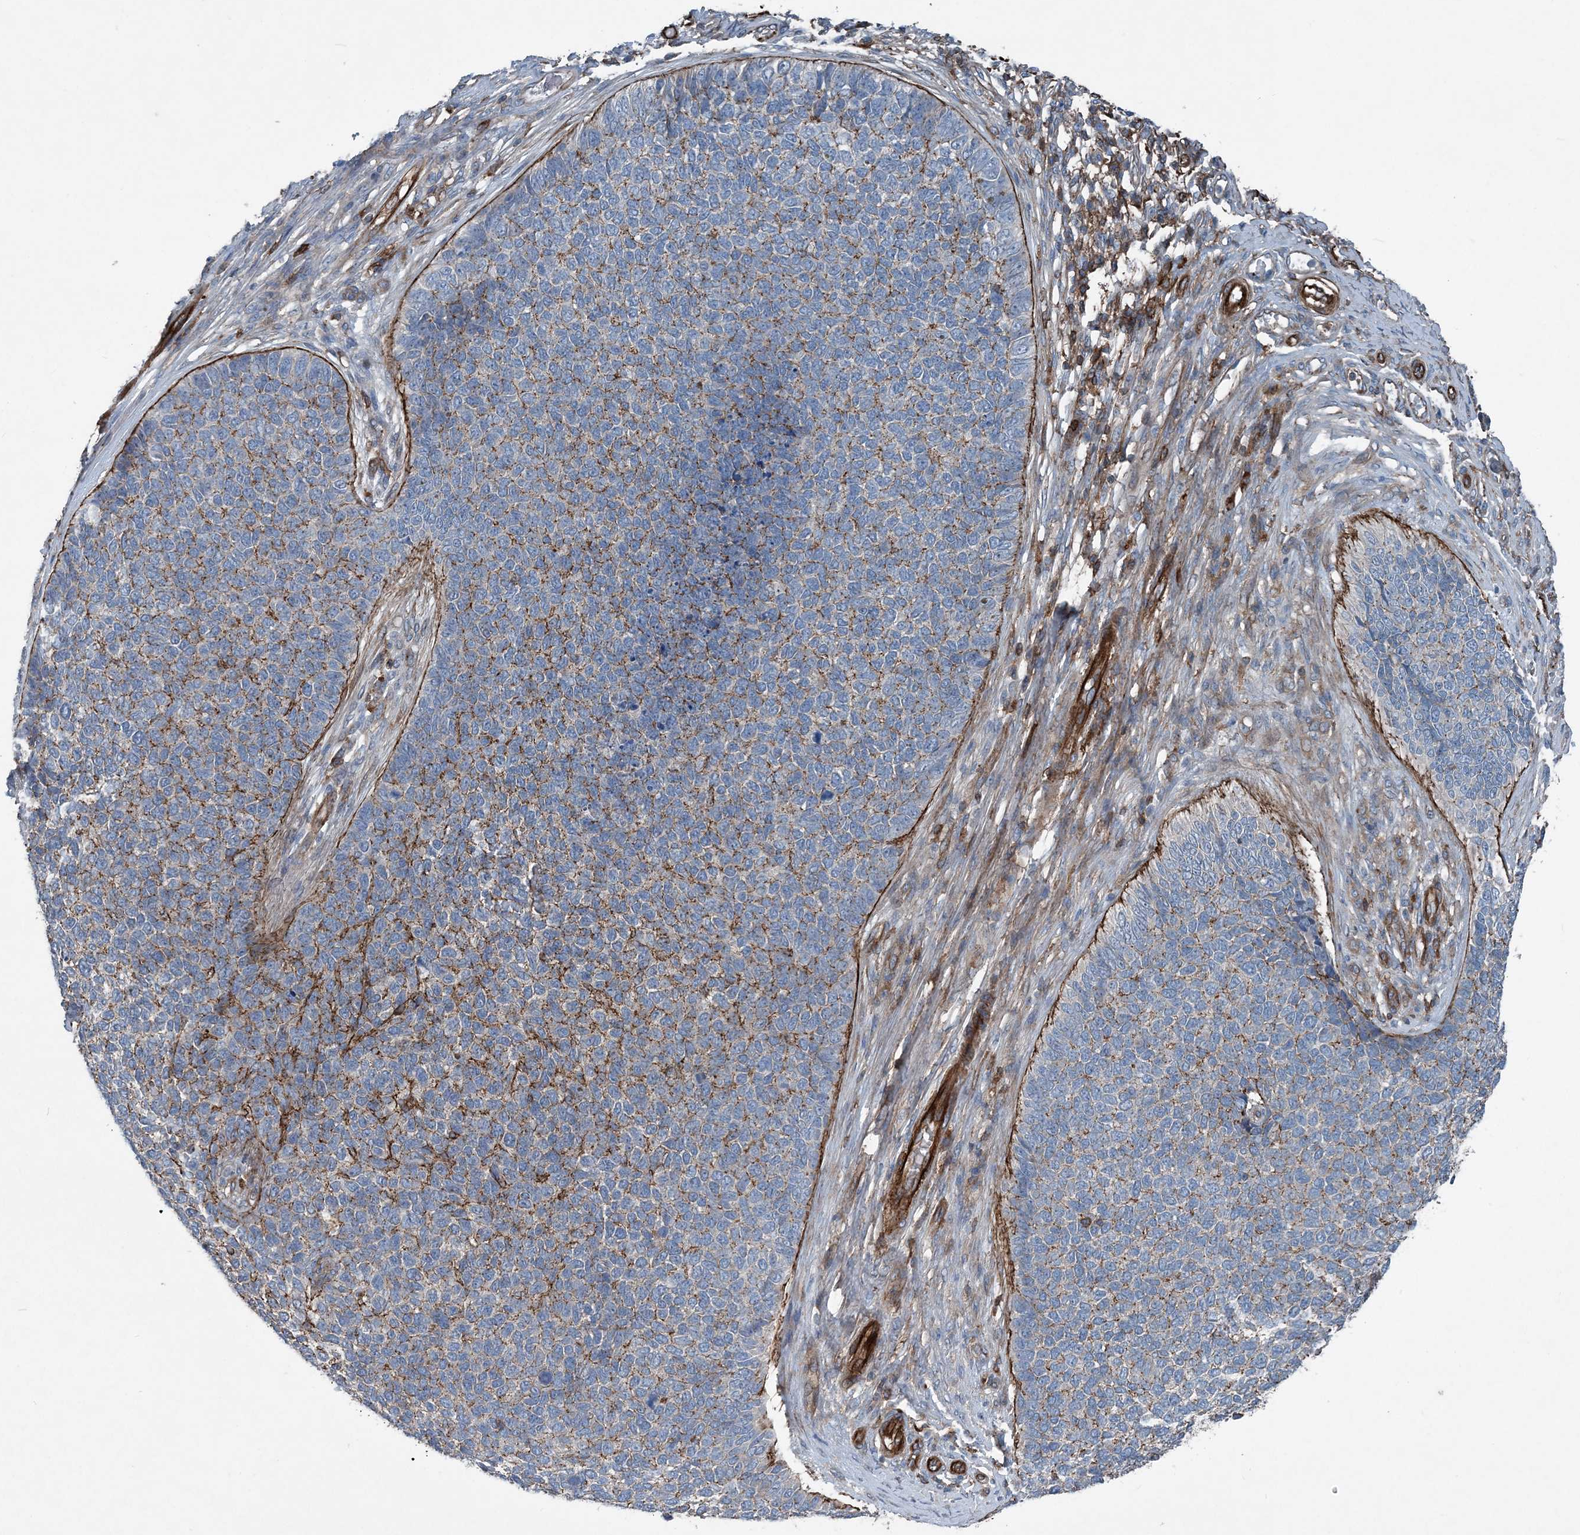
{"staining": {"intensity": "moderate", "quantity": "<25%", "location": "cytoplasmic/membranous"}, "tissue": "skin cancer", "cell_type": "Tumor cells", "image_type": "cancer", "snomed": [{"axis": "morphology", "description": "Basal cell carcinoma"}, {"axis": "topography", "description": "Skin"}], "caption": "An image showing moderate cytoplasmic/membranous positivity in approximately <25% of tumor cells in basal cell carcinoma (skin), as visualized by brown immunohistochemical staining.", "gene": "DGUOK", "patient": {"sex": "female", "age": 84}}